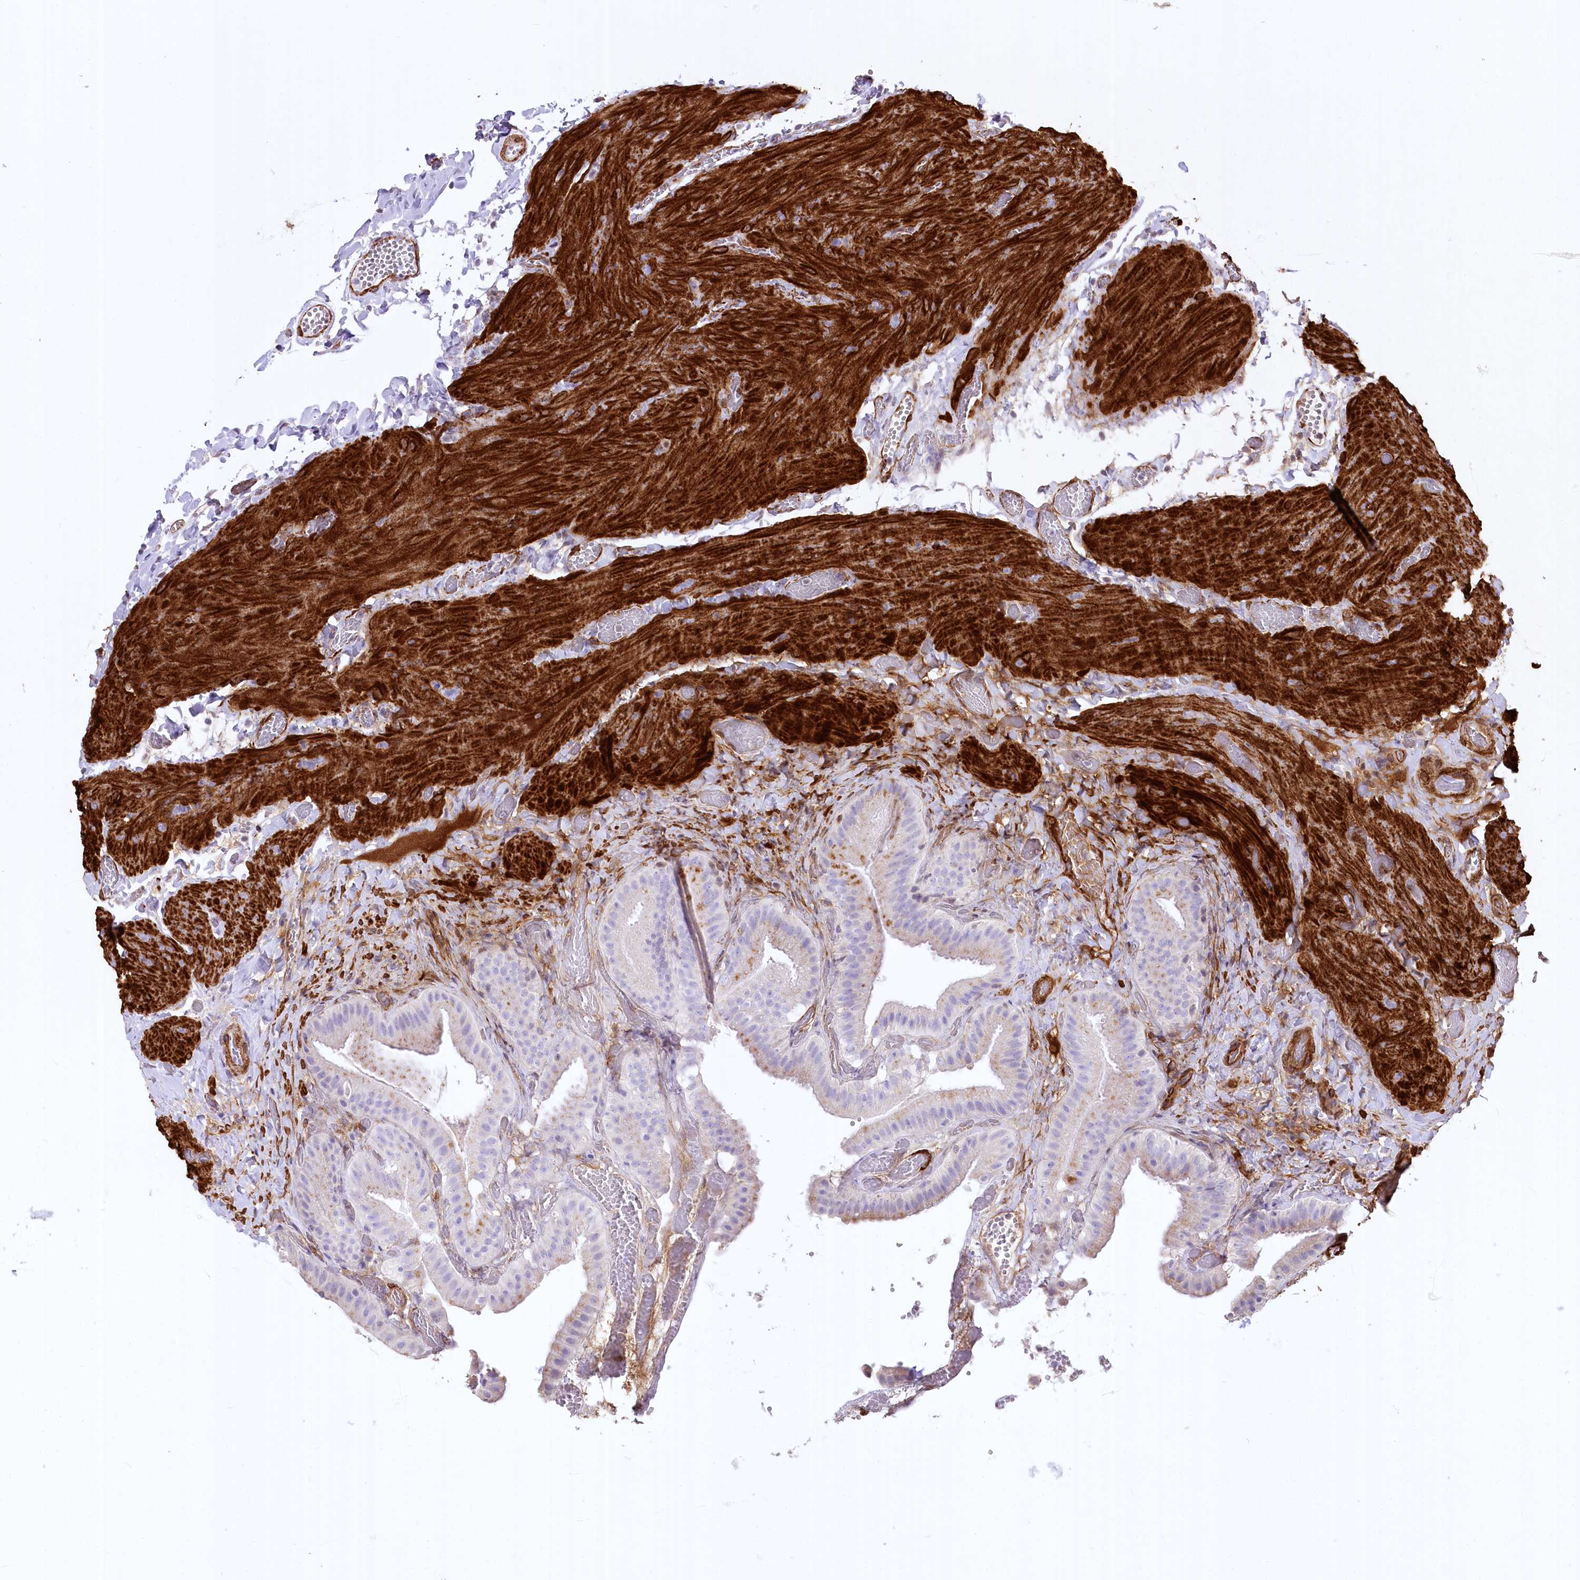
{"staining": {"intensity": "weak", "quantity": "<25%", "location": "cytoplasmic/membranous"}, "tissue": "gallbladder", "cell_type": "Glandular cells", "image_type": "normal", "snomed": [{"axis": "morphology", "description": "Normal tissue, NOS"}, {"axis": "topography", "description": "Gallbladder"}], "caption": "Glandular cells show no significant protein expression in benign gallbladder. The staining is performed using DAB brown chromogen with nuclei counter-stained in using hematoxylin.", "gene": "SYNPO2", "patient": {"sex": "female", "age": 64}}